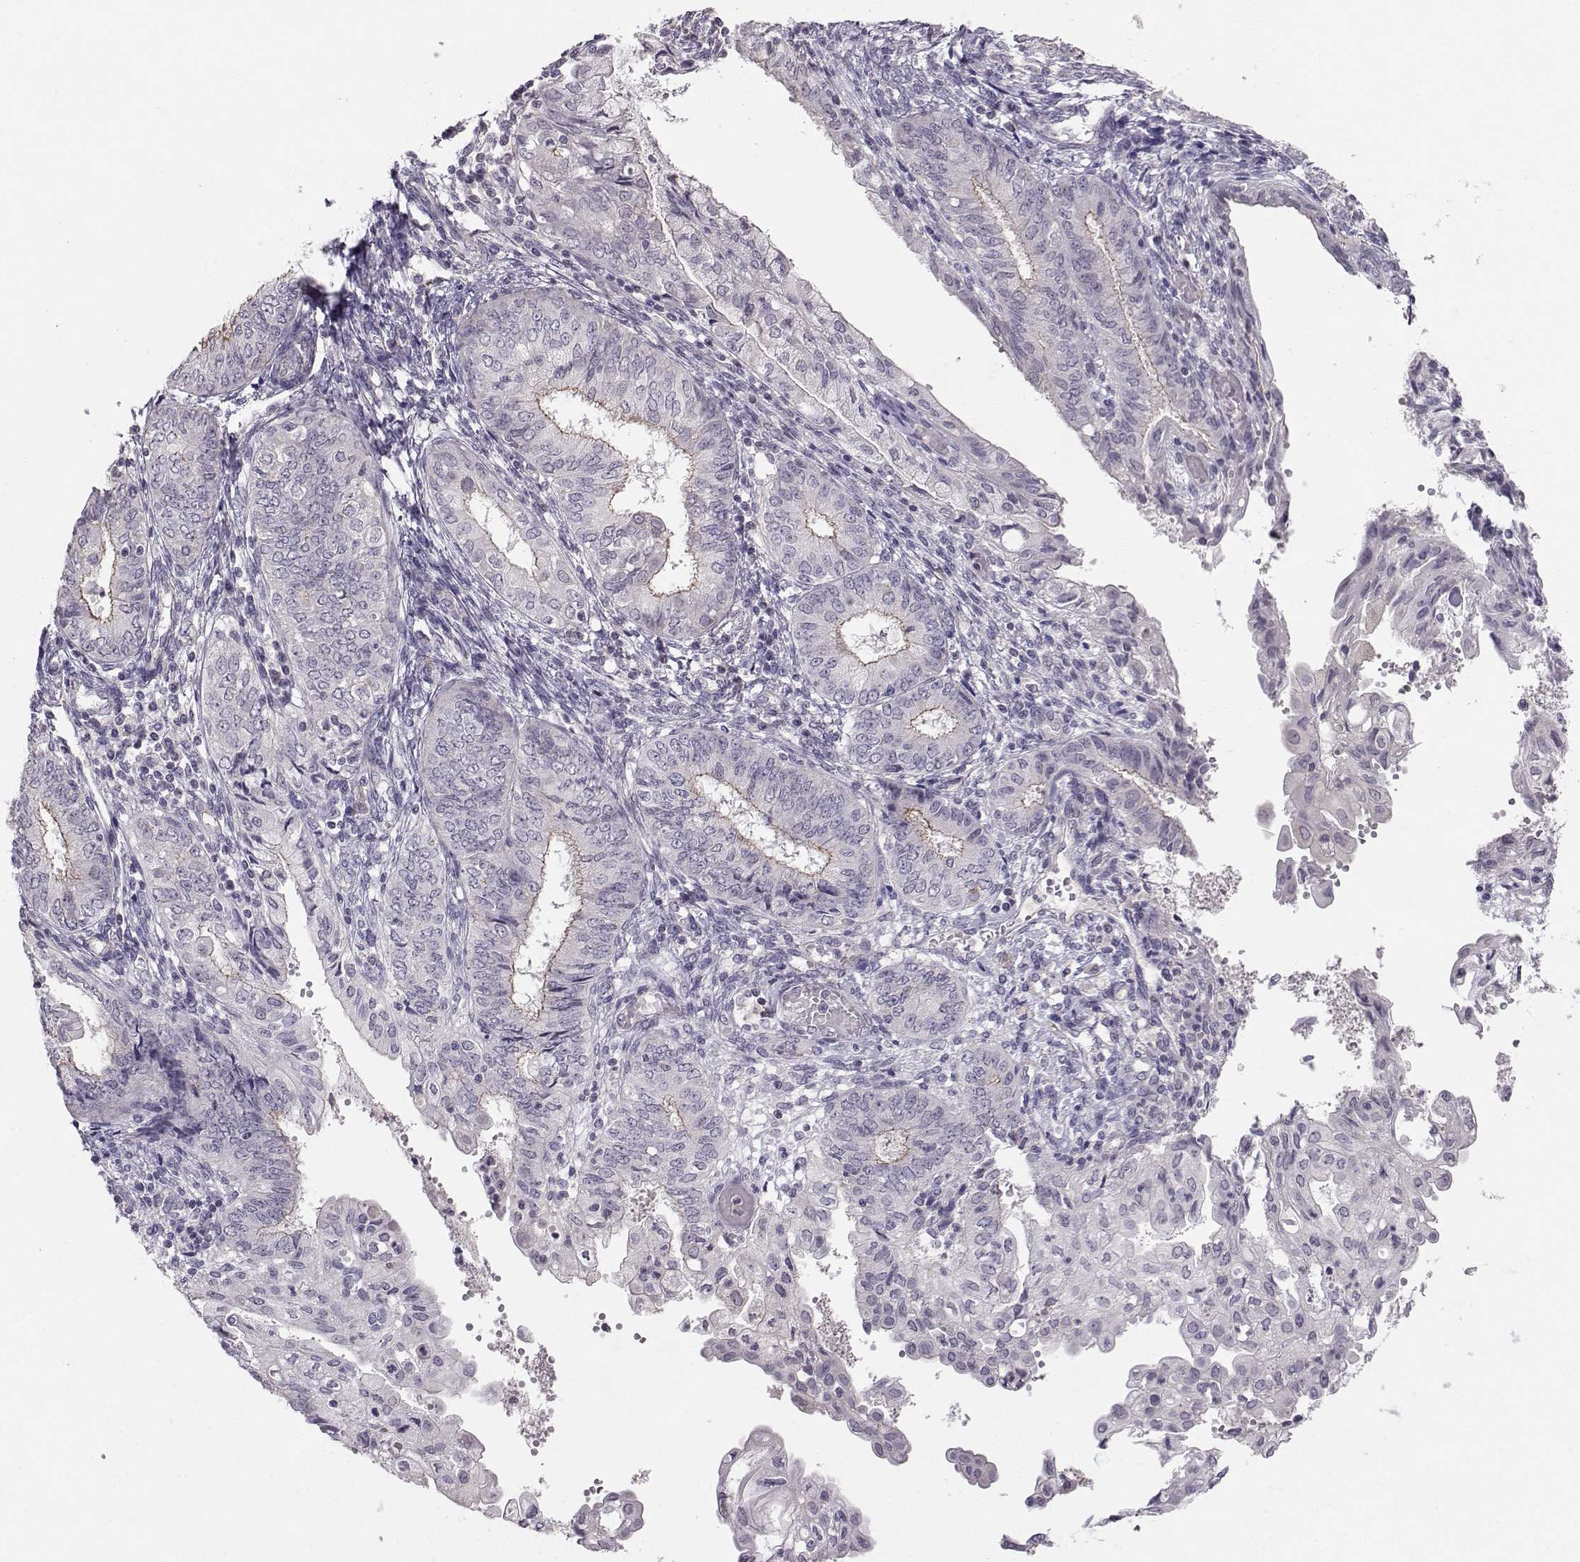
{"staining": {"intensity": "moderate", "quantity": "<25%", "location": "cytoplasmic/membranous"}, "tissue": "endometrial cancer", "cell_type": "Tumor cells", "image_type": "cancer", "snomed": [{"axis": "morphology", "description": "Adenocarcinoma, NOS"}, {"axis": "topography", "description": "Endometrium"}], "caption": "High-power microscopy captured an immunohistochemistry micrograph of endometrial adenocarcinoma, revealing moderate cytoplasmic/membranous positivity in about <25% of tumor cells. (DAB (3,3'-diaminobenzidine) IHC, brown staining for protein, blue staining for nuclei).", "gene": "MAST1", "patient": {"sex": "female", "age": 68}}